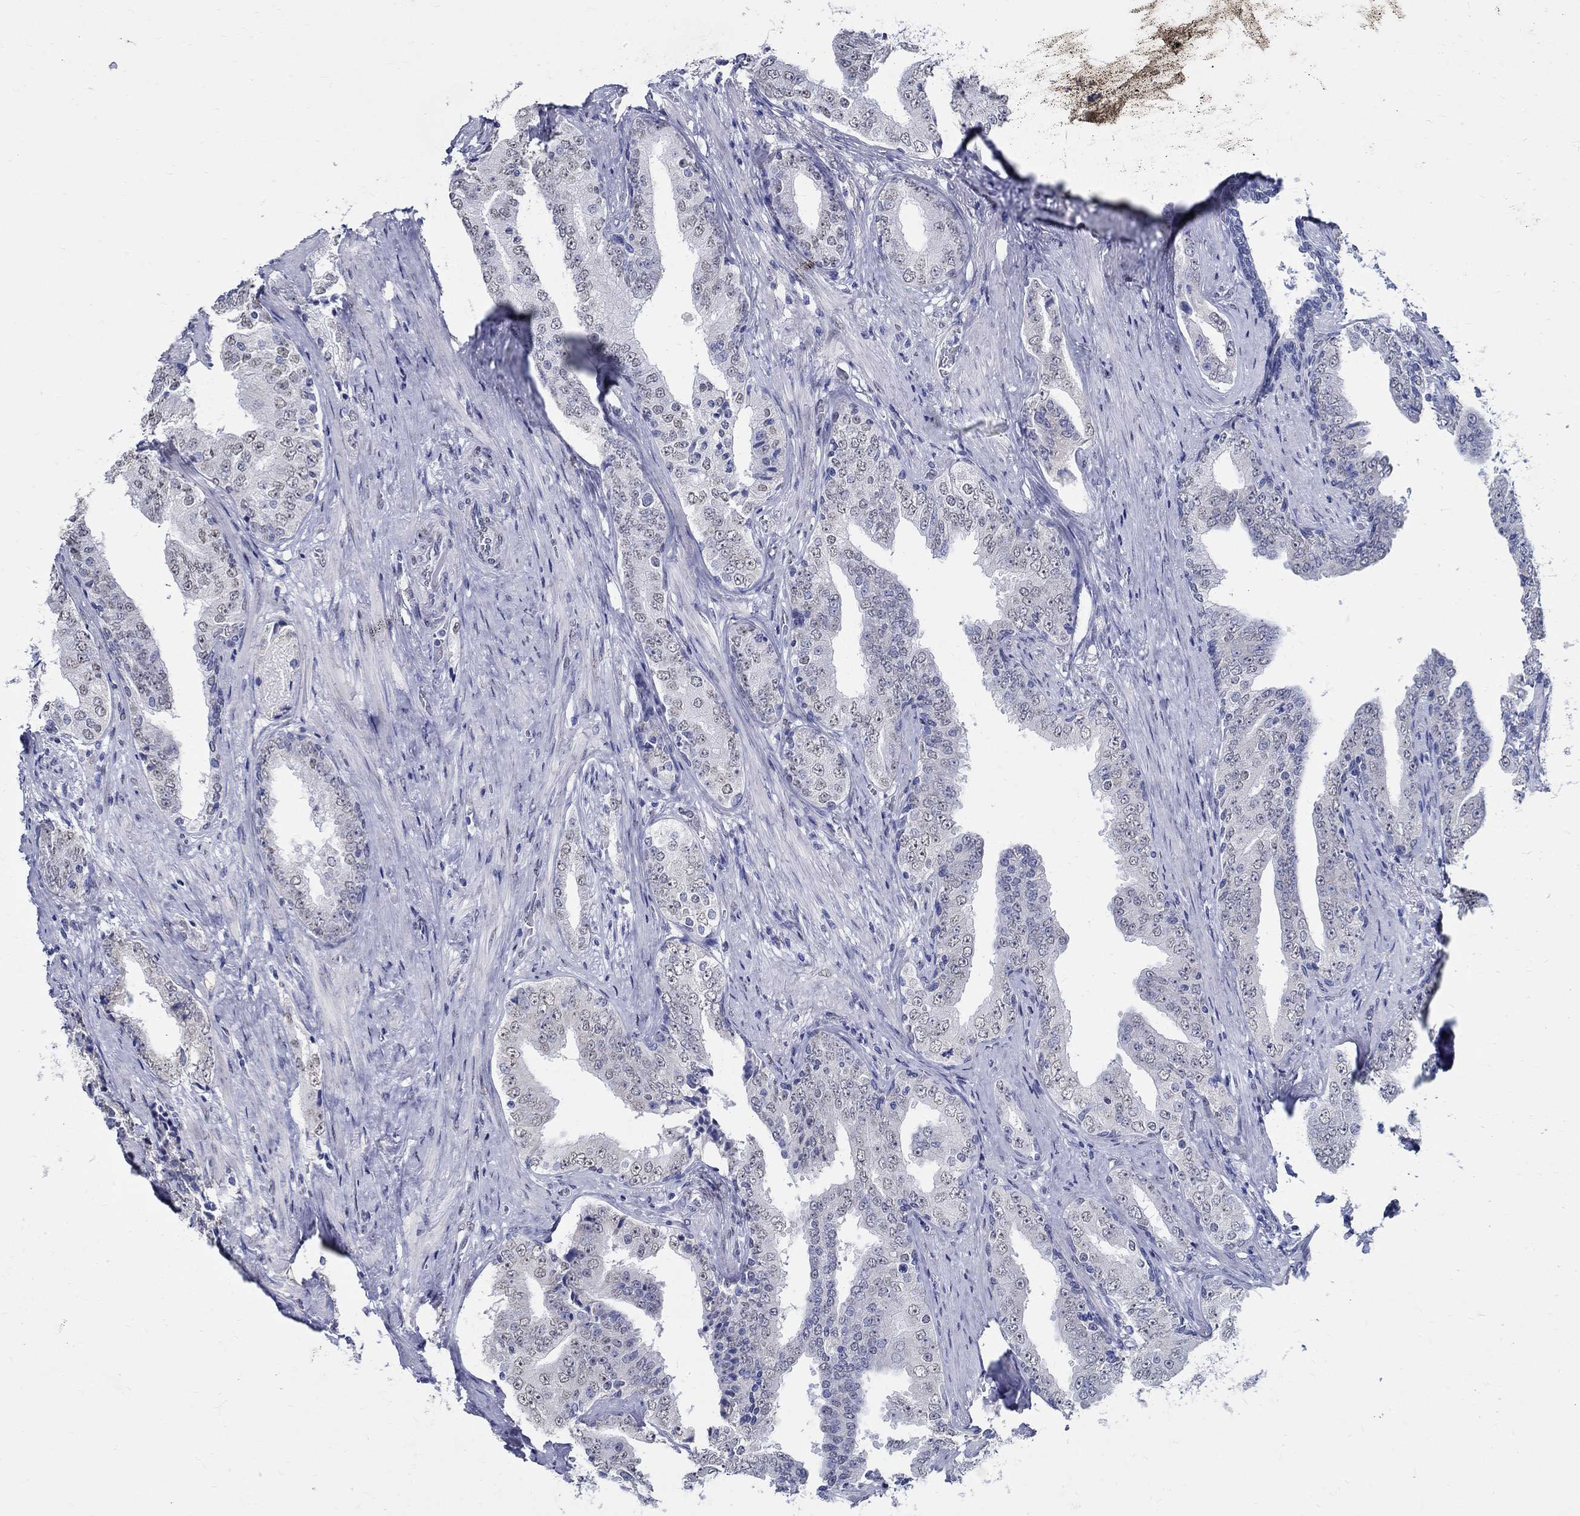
{"staining": {"intensity": "negative", "quantity": "none", "location": "none"}, "tissue": "prostate cancer", "cell_type": "Tumor cells", "image_type": "cancer", "snomed": [{"axis": "morphology", "description": "Adenocarcinoma, Low grade"}, {"axis": "topography", "description": "Prostate and seminal vesicle, NOS"}], "caption": "Tumor cells are negative for protein expression in human prostate cancer.", "gene": "TSPAN16", "patient": {"sex": "male", "age": 61}}